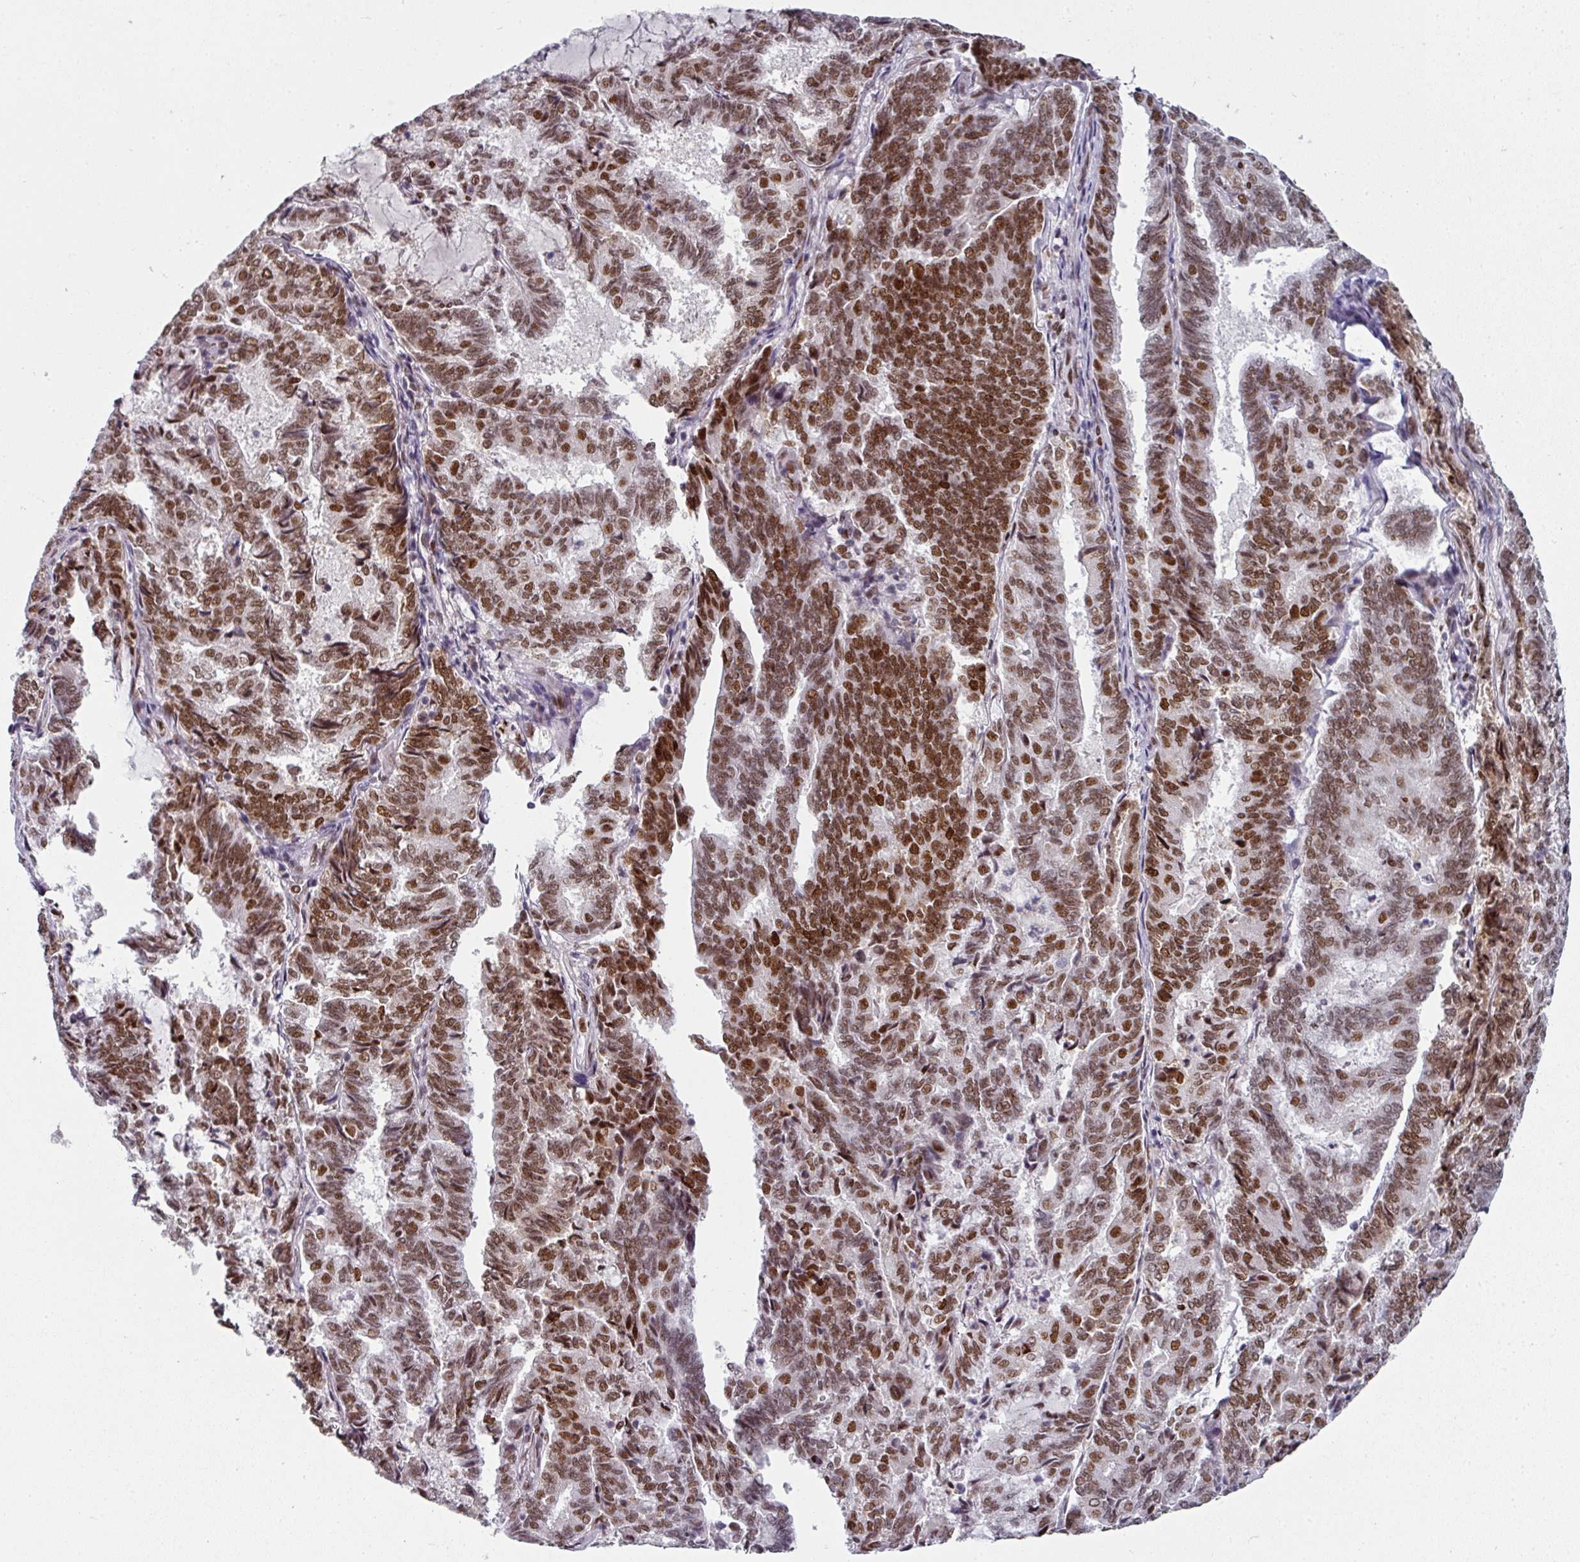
{"staining": {"intensity": "moderate", "quantity": ">75%", "location": "nuclear"}, "tissue": "endometrial cancer", "cell_type": "Tumor cells", "image_type": "cancer", "snomed": [{"axis": "morphology", "description": "Adenocarcinoma, NOS"}, {"axis": "topography", "description": "Endometrium"}], "caption": "Moderate nuclear protein staining is present in about >75% of tumor cells in endometrial adenocarcinoma.", "gene": "RAD50", "patient": {"sex": "female", "age": 80}}